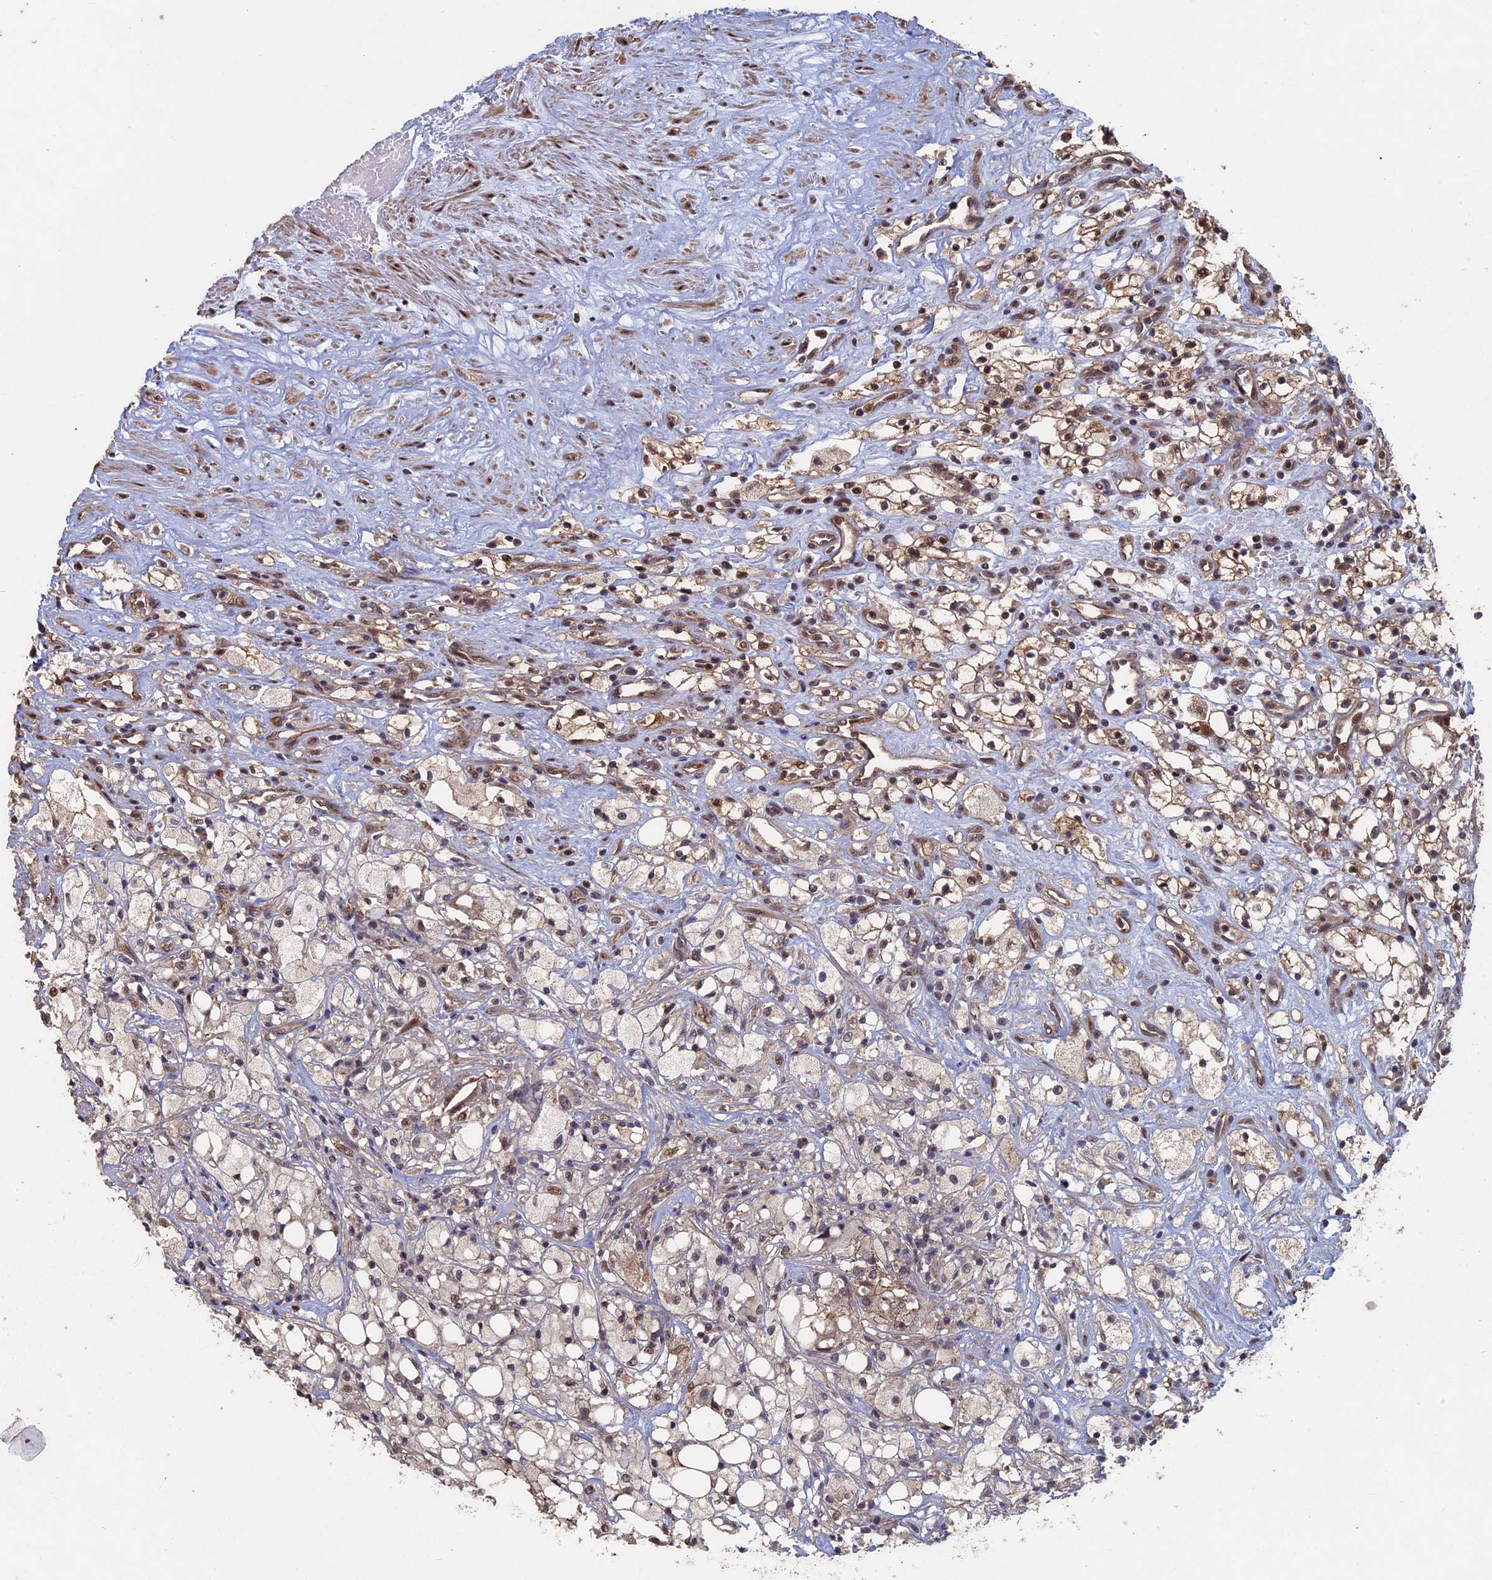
{"staining": {"intensity": "moderate", "quantity": ">75%", "location": "cytoplasmic/membranous,nuclear"}, "tissue": "renal cancer", "cell_type": "Tumor cells", "image_type": "cancer", "snomed": [{"axis": "morphology", "description": "Adenocarcinoma, NOS"}, {"axis": "topography", "description": "Kidney"}], "caption": "Protein expression analysis of human renal cancer reveals moderate cytoplasmic/membranous and nuclear staining in about >75% of tumor cells.", "gene": "KIAA1328", "patient": {"sex": "male", "age": 59}}